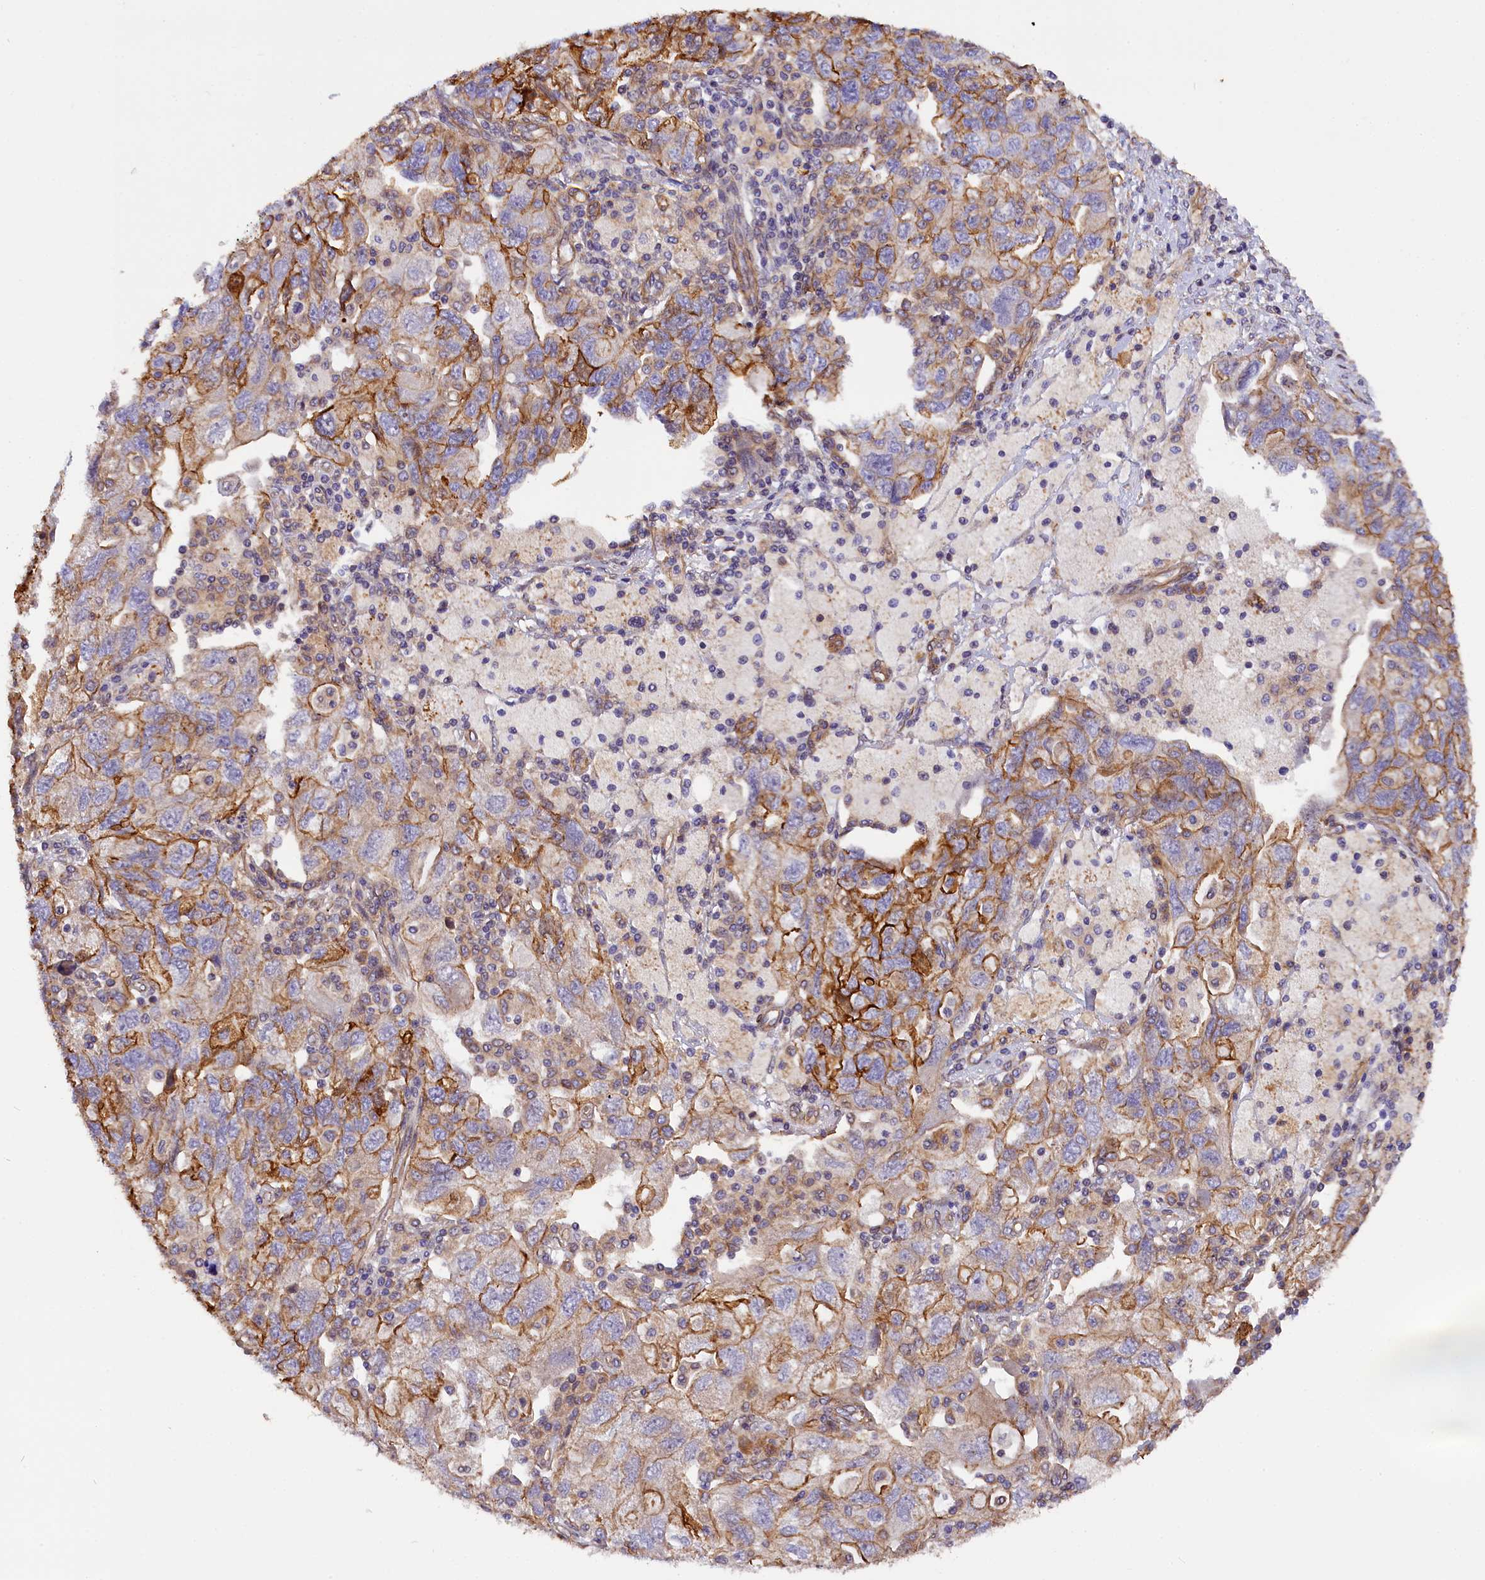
{"staining": {"intensity": "weak", "quantity": "<25%", "location": "cytoplasmic/membranous"}, "tissue": "ovarian cancer", "cell_type": "Tumor cells", "image_type": "cancer", "snomed": [{"axis": "morphology", "description": "Carcinoma, NOS"}, {"axis": "morphology", "description": "Cystadenocarcinoma, serous, NOS"}, {"axis": "topography", "description": "Ovary"}], "caption": "IHC histopathology image of neoplastic tissue: ovarian cancer stained with DAB (3,3'-diaminobenzidine) shows no significant protein staining in tumor cells.", "gene": "MED20", "patient": {"sex": "female", "age": 69}}